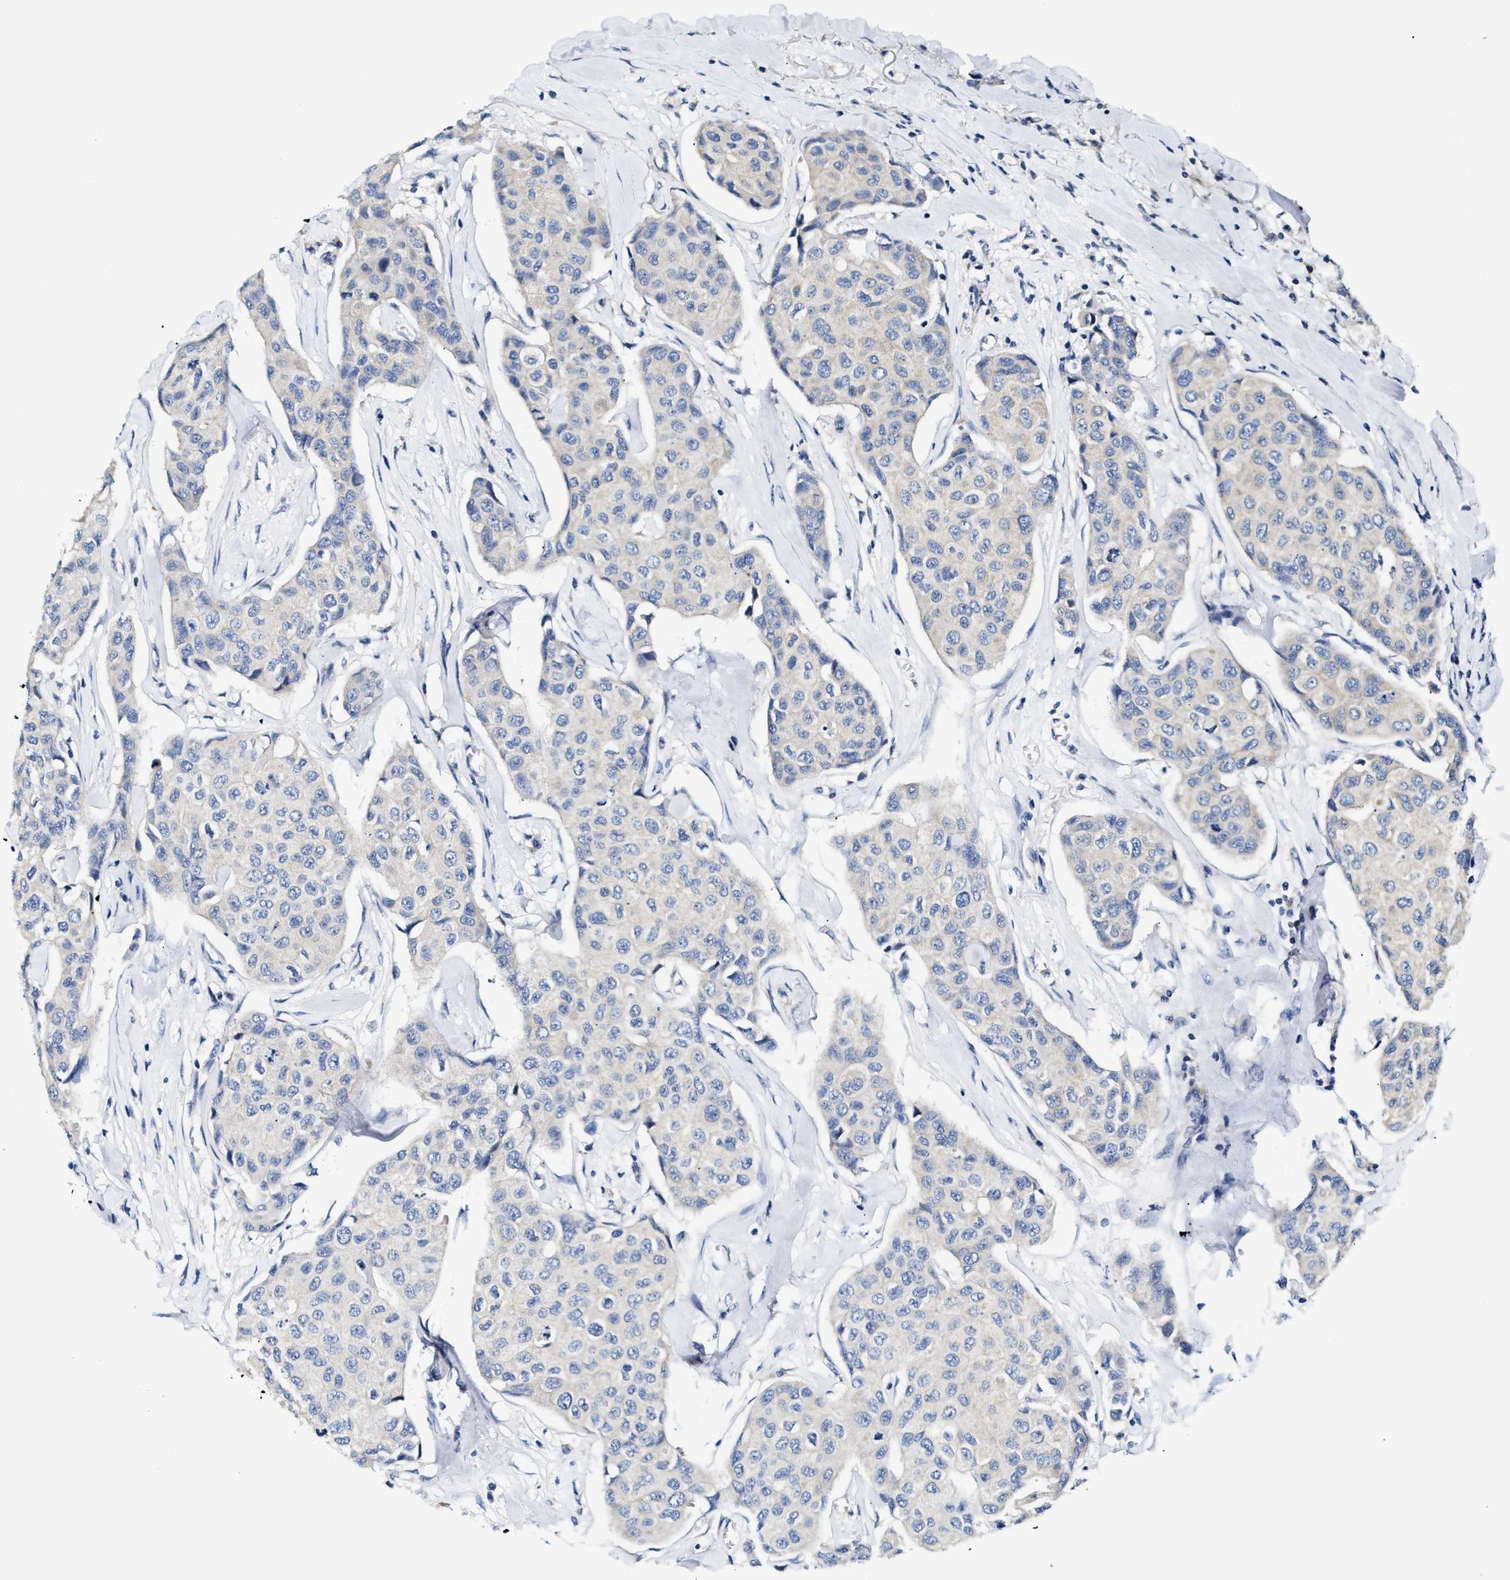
{"staining": {"intensity": "negative", "quantity": "none", "location": "none"}, "tissue": "breast cancer", "cell_type": "Tumor cells", "image_type": "cancer", "snomed": [{"axis": "morphology", "description": "Duct carcinoma"}, {"axis": "topography", "description": "Breast"}], "caption": "Intraductal carcinoma (breast) was stained to show a protein in brown. There is no significant expression in tumor cells.", "gene": "FAM185A", "patient": {"sex": "female", "age": 80}}